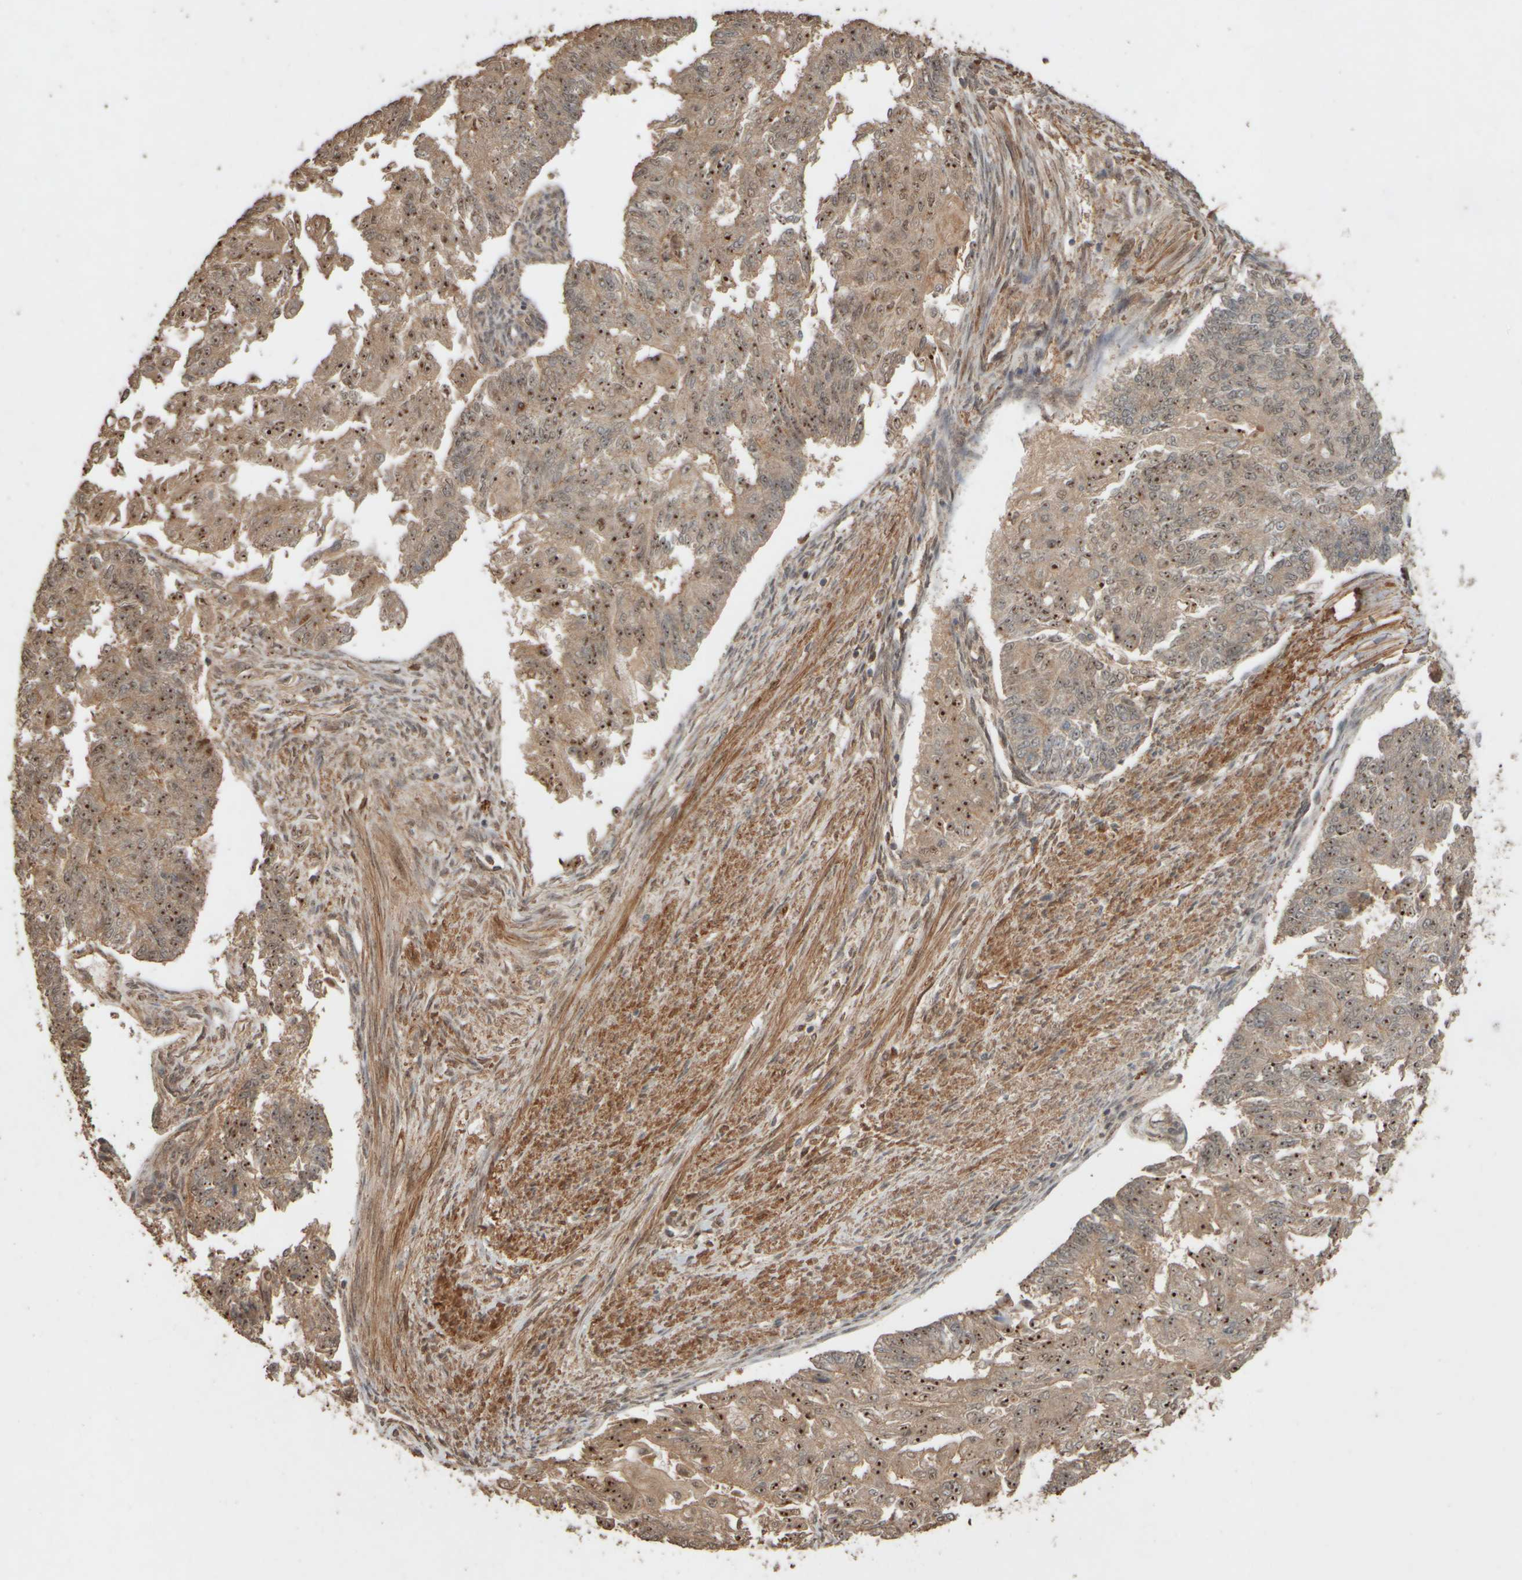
{"staining": {"intensity": "moderate", "quantity": ">75%", "location": "cytoplasmic/membranous,nuclear"}, "tissue": "endometrial cancer", "cell_type": "Tumor cells", "image_type": "cancer", "snomed": [{"axis": "morphology", "description": "Adenocarcinoma, NOS"}, {"axis": "topography", "description": "Endometrium"}], "caption": "Immunohistochemical staining of human endometrial adenocarcinoma exhibits moderate cytoplasmic/membranous and nuclear protein expression in approximately >75% of tumor cells.", "gene": "SPHK1", "patient": {"sex": "female", "age": 32}}